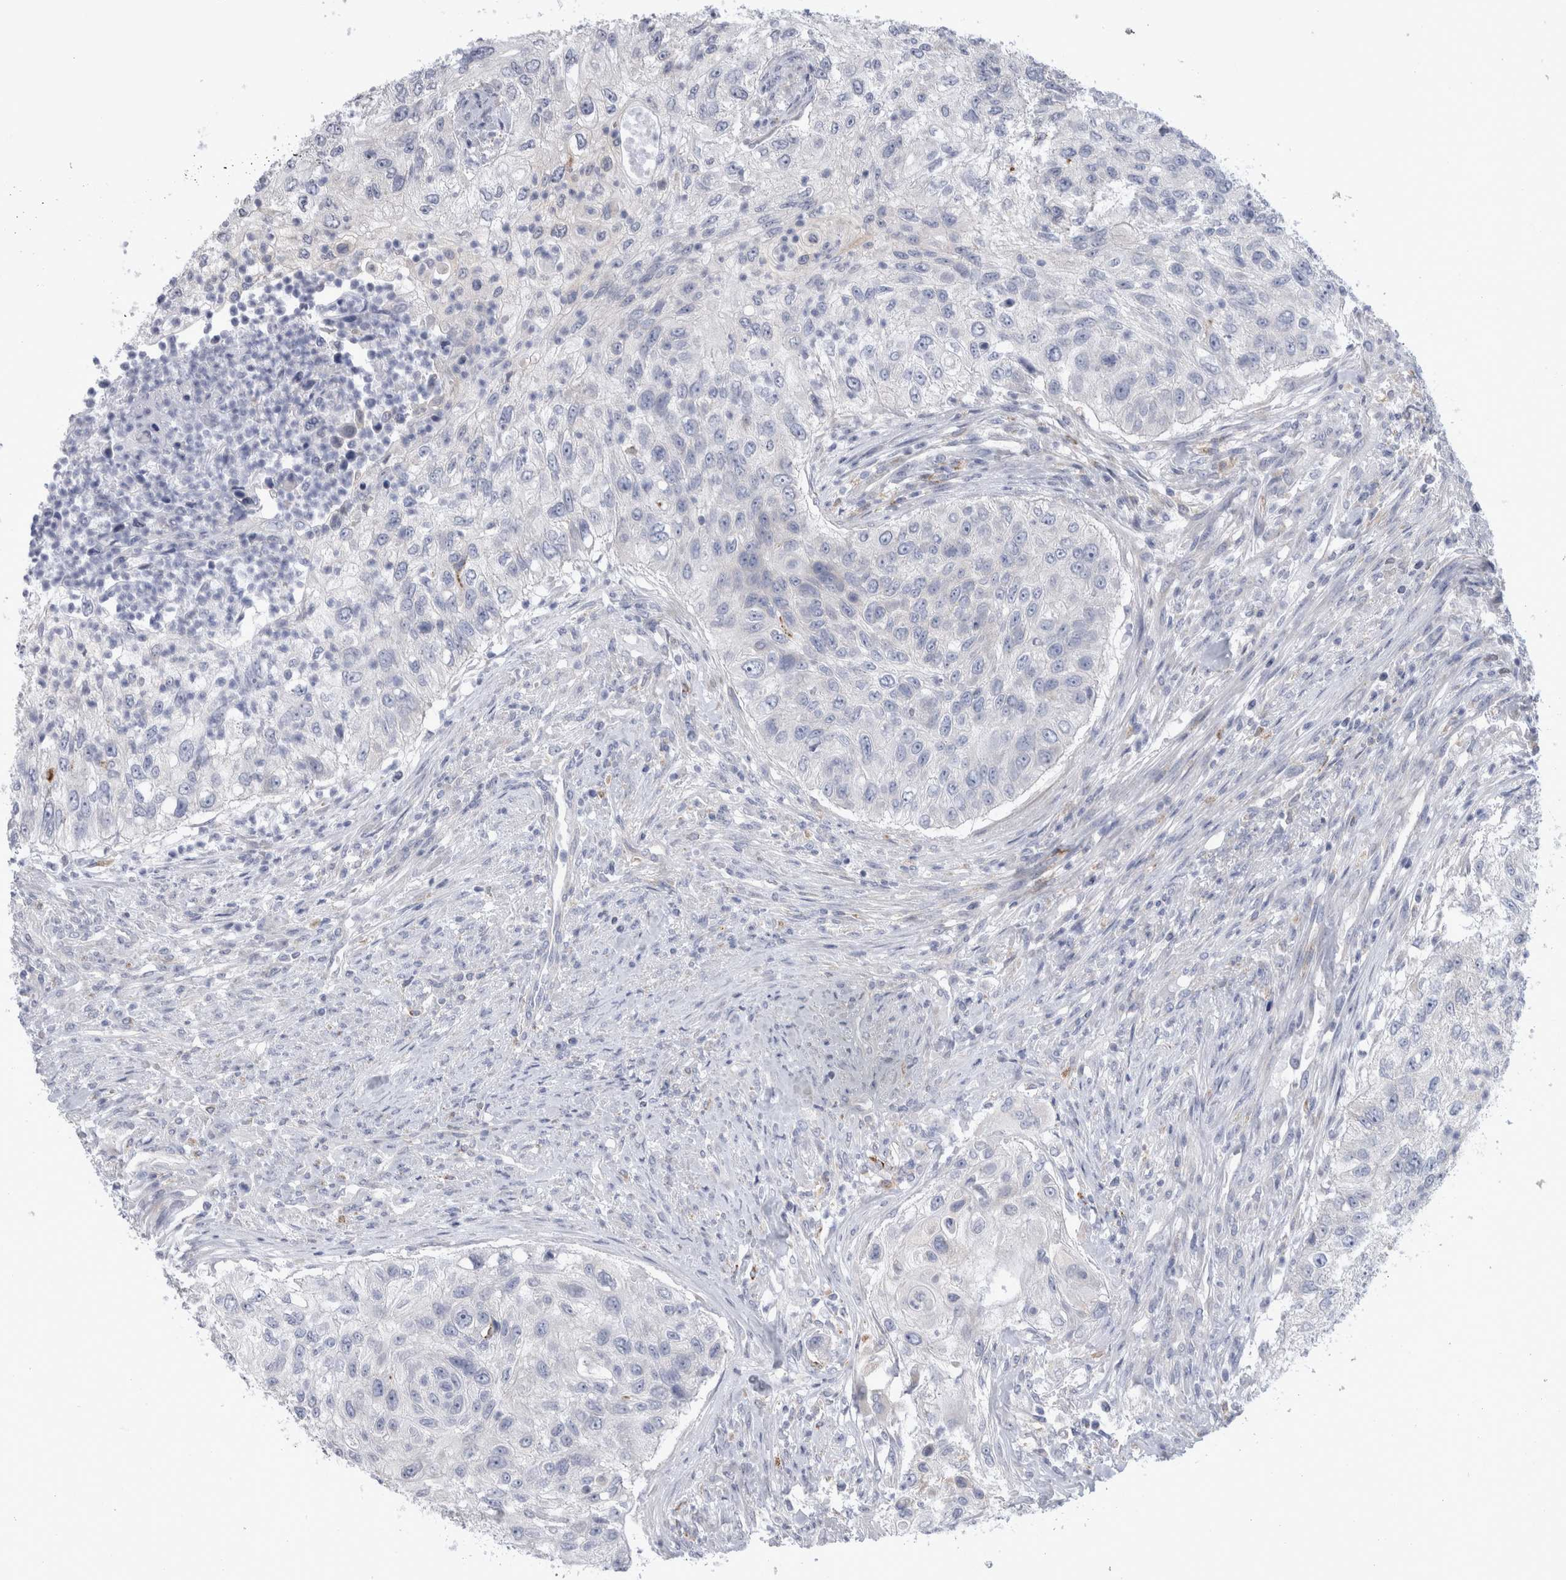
{"staining": {"intensity": "negative", "quantity": "none", "location": "none"}, "tissue": "urothelial cancer", "cell_type": "Tumor cells", "image_type": "cancer", "snomed": [{"axis": "morphology", "description": "Urothelial carcinoma, High grade"}, {"axis": "topography", "description": "Urinary bladder"}], "caption": "DAB (3,3'-diaminobenzidine) immunohistochemical staining of urothelial cancer exhibits no significant expression in tumor cells. The staining is performed using DAB (3,3'-diaminobenzidine) brown chromogen with nuclei counter-stained in using hematoxylin.", "gene": "GATM", "patient": {"sex": "female", "age": 60}}